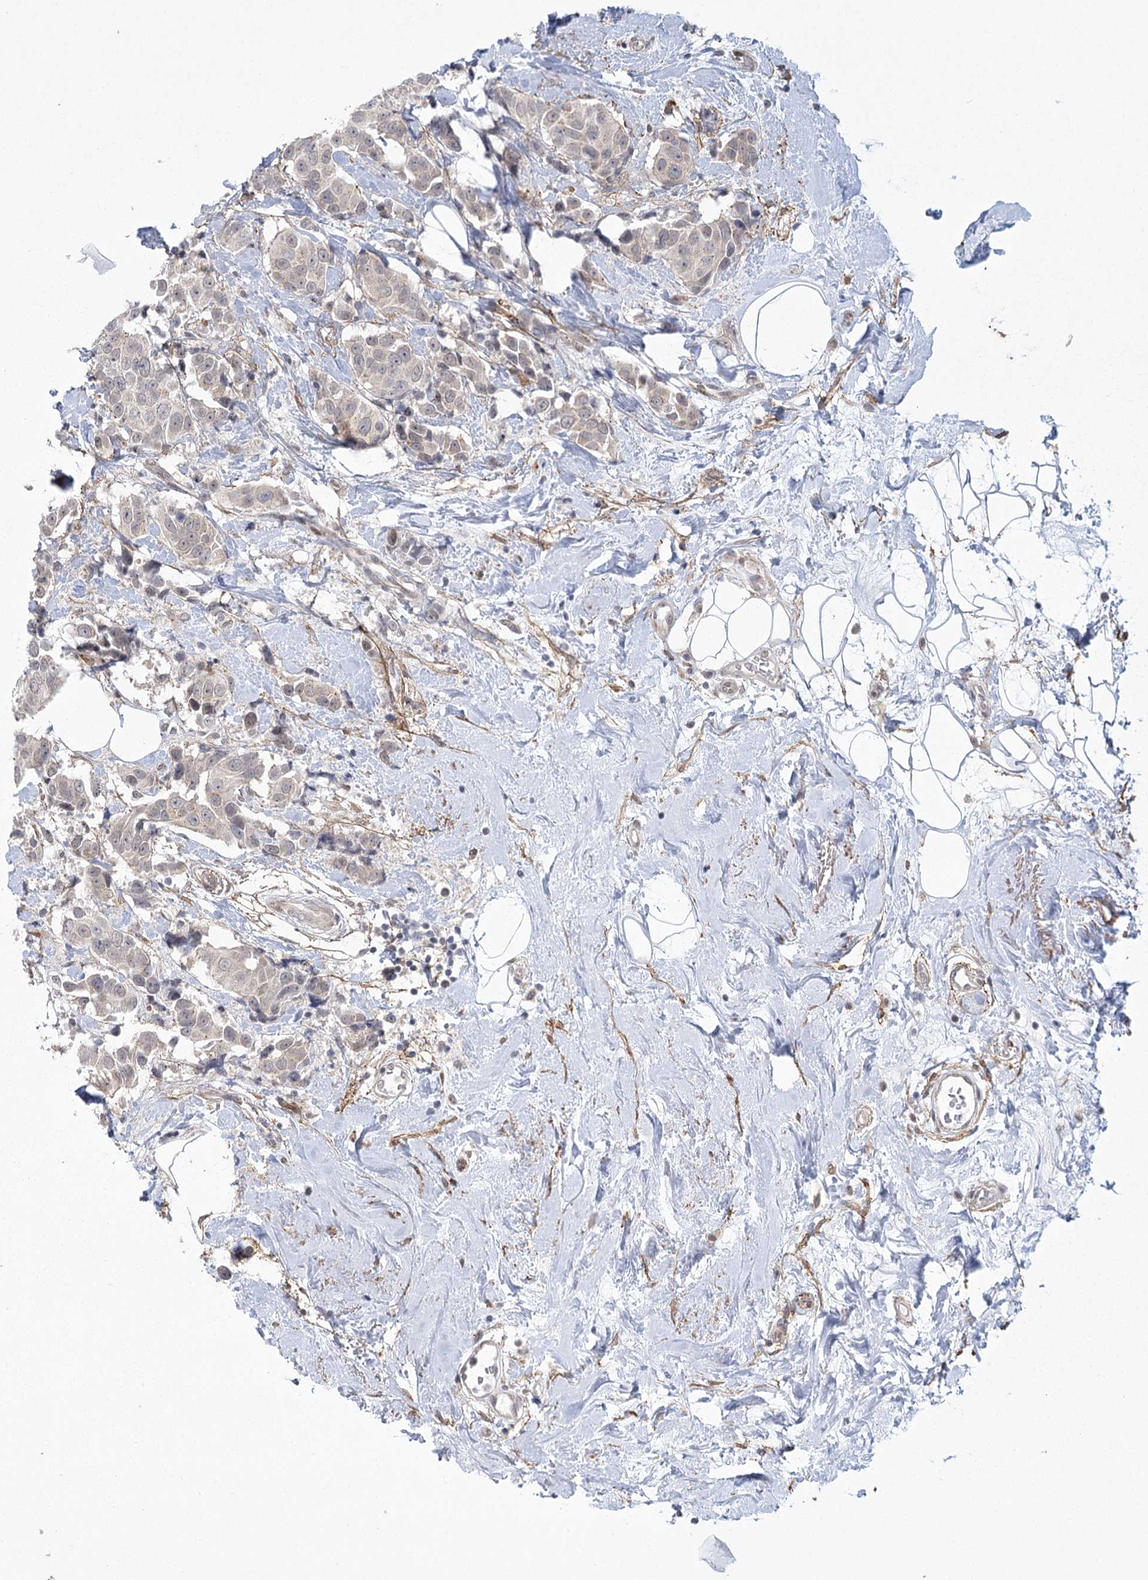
{"staining": {"intensity": "negative", "quantity": "none", "location": "none"}, "tissue": "breast cancer", "cell_type": "Tumor cells", "image_type": "cancer", "snomed": [{"axis": "morphology", "description": "Normal tissue, NOS"}, {"axis": "morphology", "description": "Duct carcinoma"}, {"axis": "topography", "description": "Breast"}], "caption": "Tumor cells show no significant protein expression in breast infiltrating ductal carcinoma.", "gene": "MED28", "patient": {"sex": "female", "age": 39}}